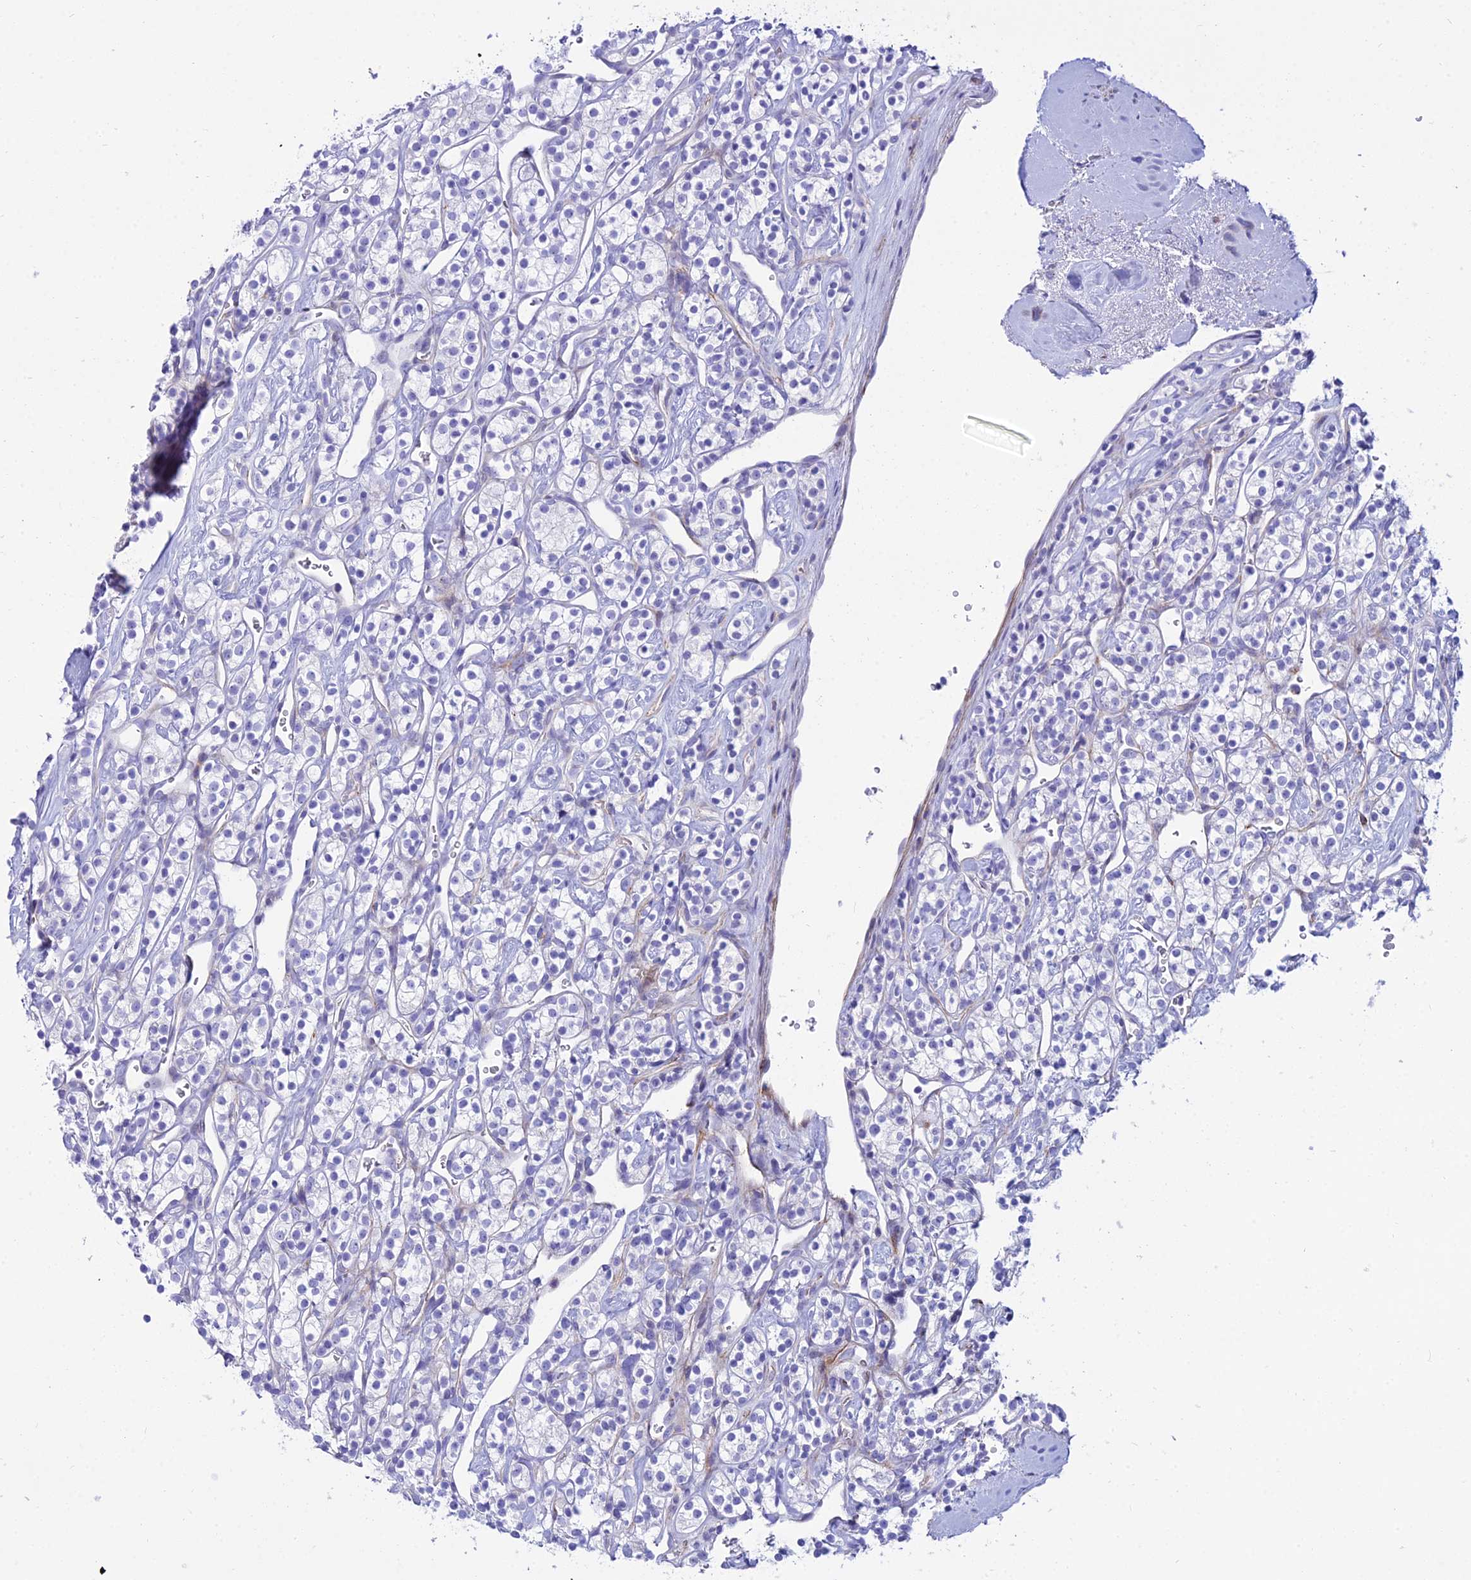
{"staining": {"intensity": "negative", "quantity": "none", "location": "none"}, "tissue": "renal cancer", "cell_type": "Tumor cells", "image_type": "cancer", "snomed": [{"axis": "morphology", "description": "Adenocarcinoma, NOS"}, {"axis": "topography", "description": "Kidney"}], "caption": "There is no significant staining in tumor cells of renal cancer (adenocarcinoma).", "gene": "DLX1", "patient": {"sex": "male", "age": 77}}